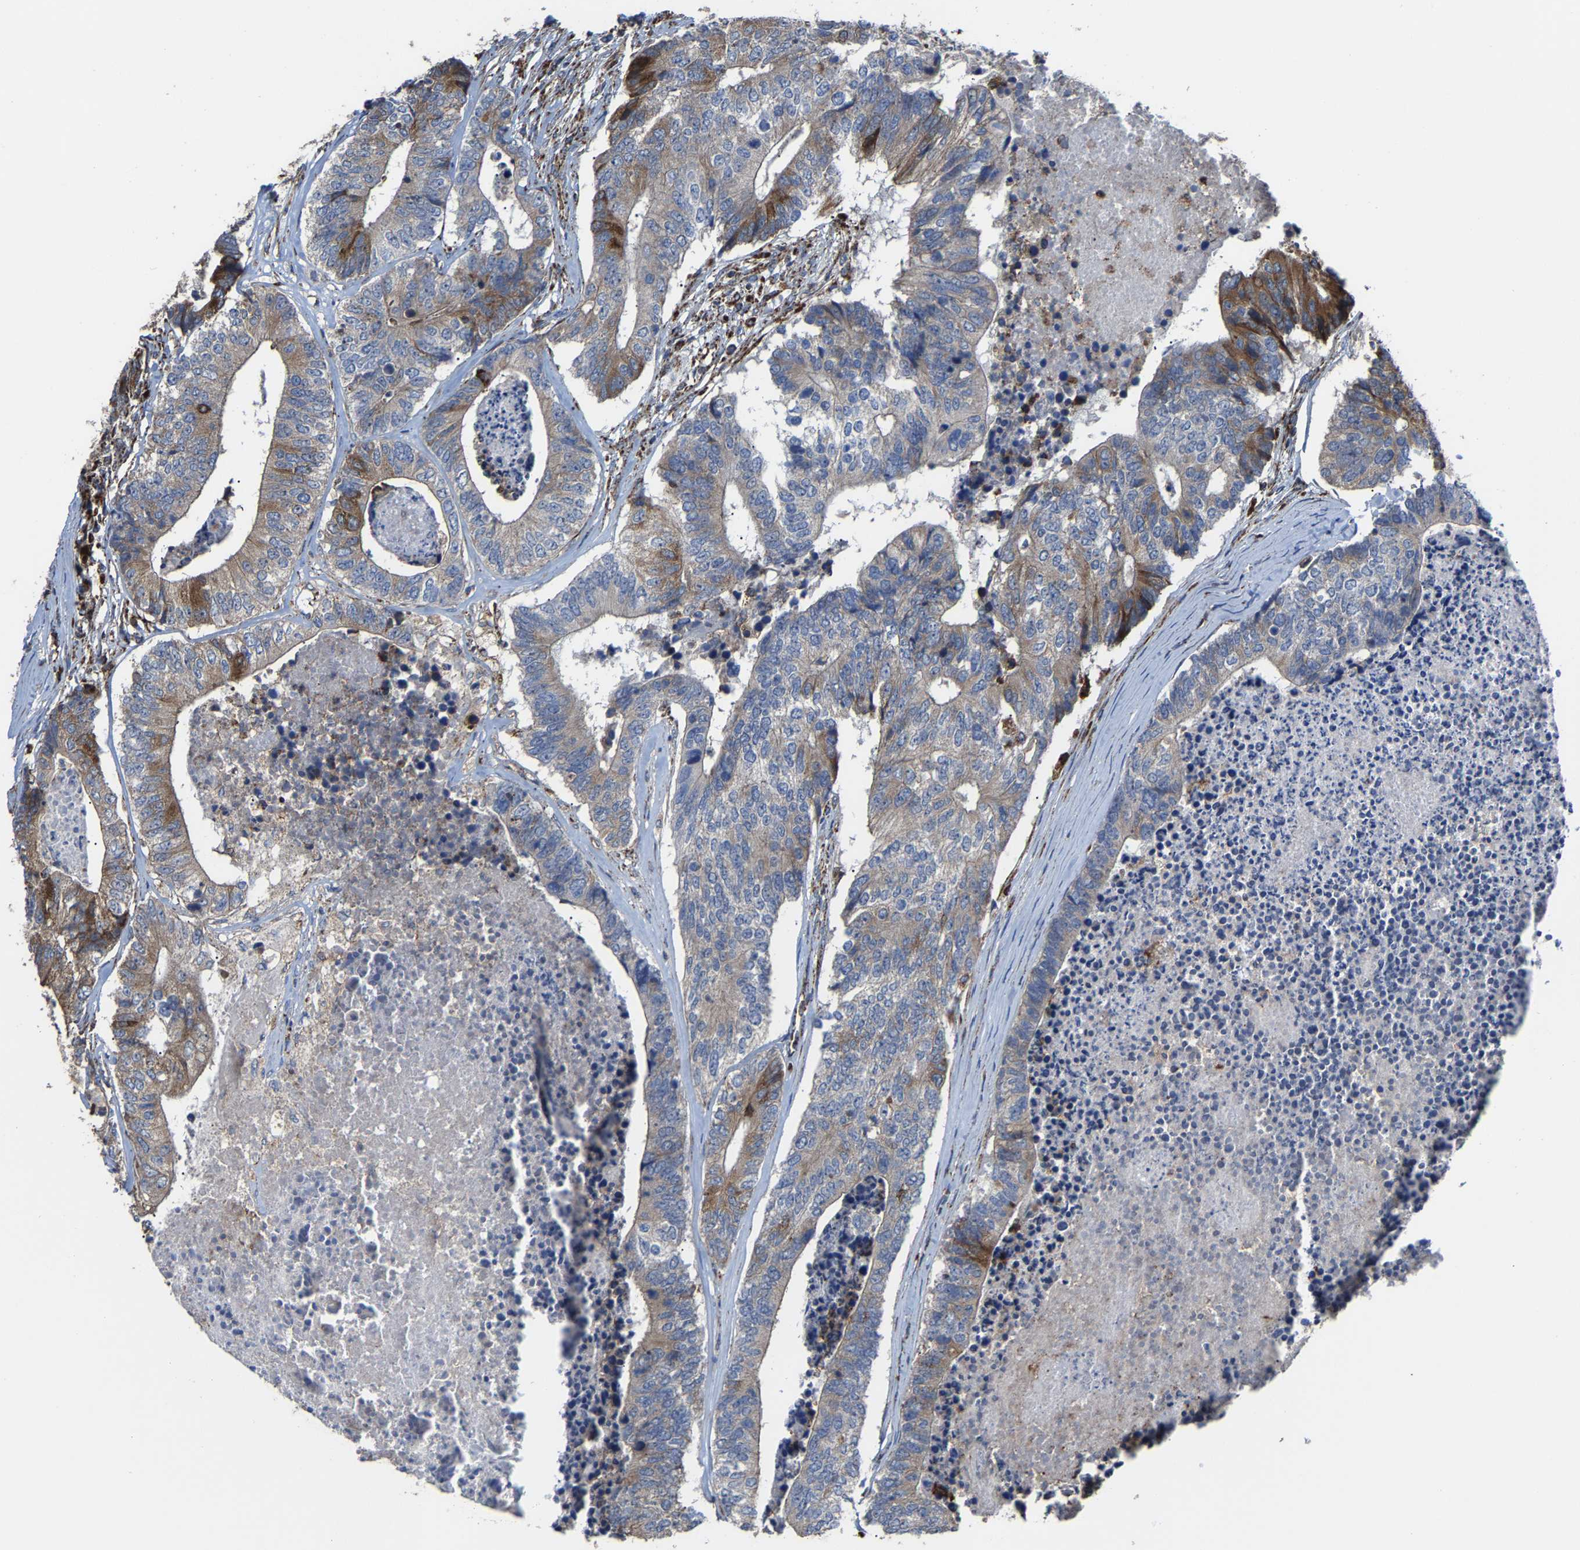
{"staining": {"intensity": "moderate", "quantity": "25%-75%", "location": "cytoplasmic/membranous"}, "tissue": "colorectal cancer", "cell_type": "Tumor cells", "image_type": "cancer", "snomed": [{"axis": "morphology", "description": "Adenocarcinoma, NOS"}, {"axis": "topography", "description": "Colon"}], "caption": "A brown stain labels moderate cytoplasmic/membranous staining of a protein in human colorectal adenocarcinoma tumor cells.", "gene": "NDUFV3", "patient": {"sex": "female", "age": 67}}